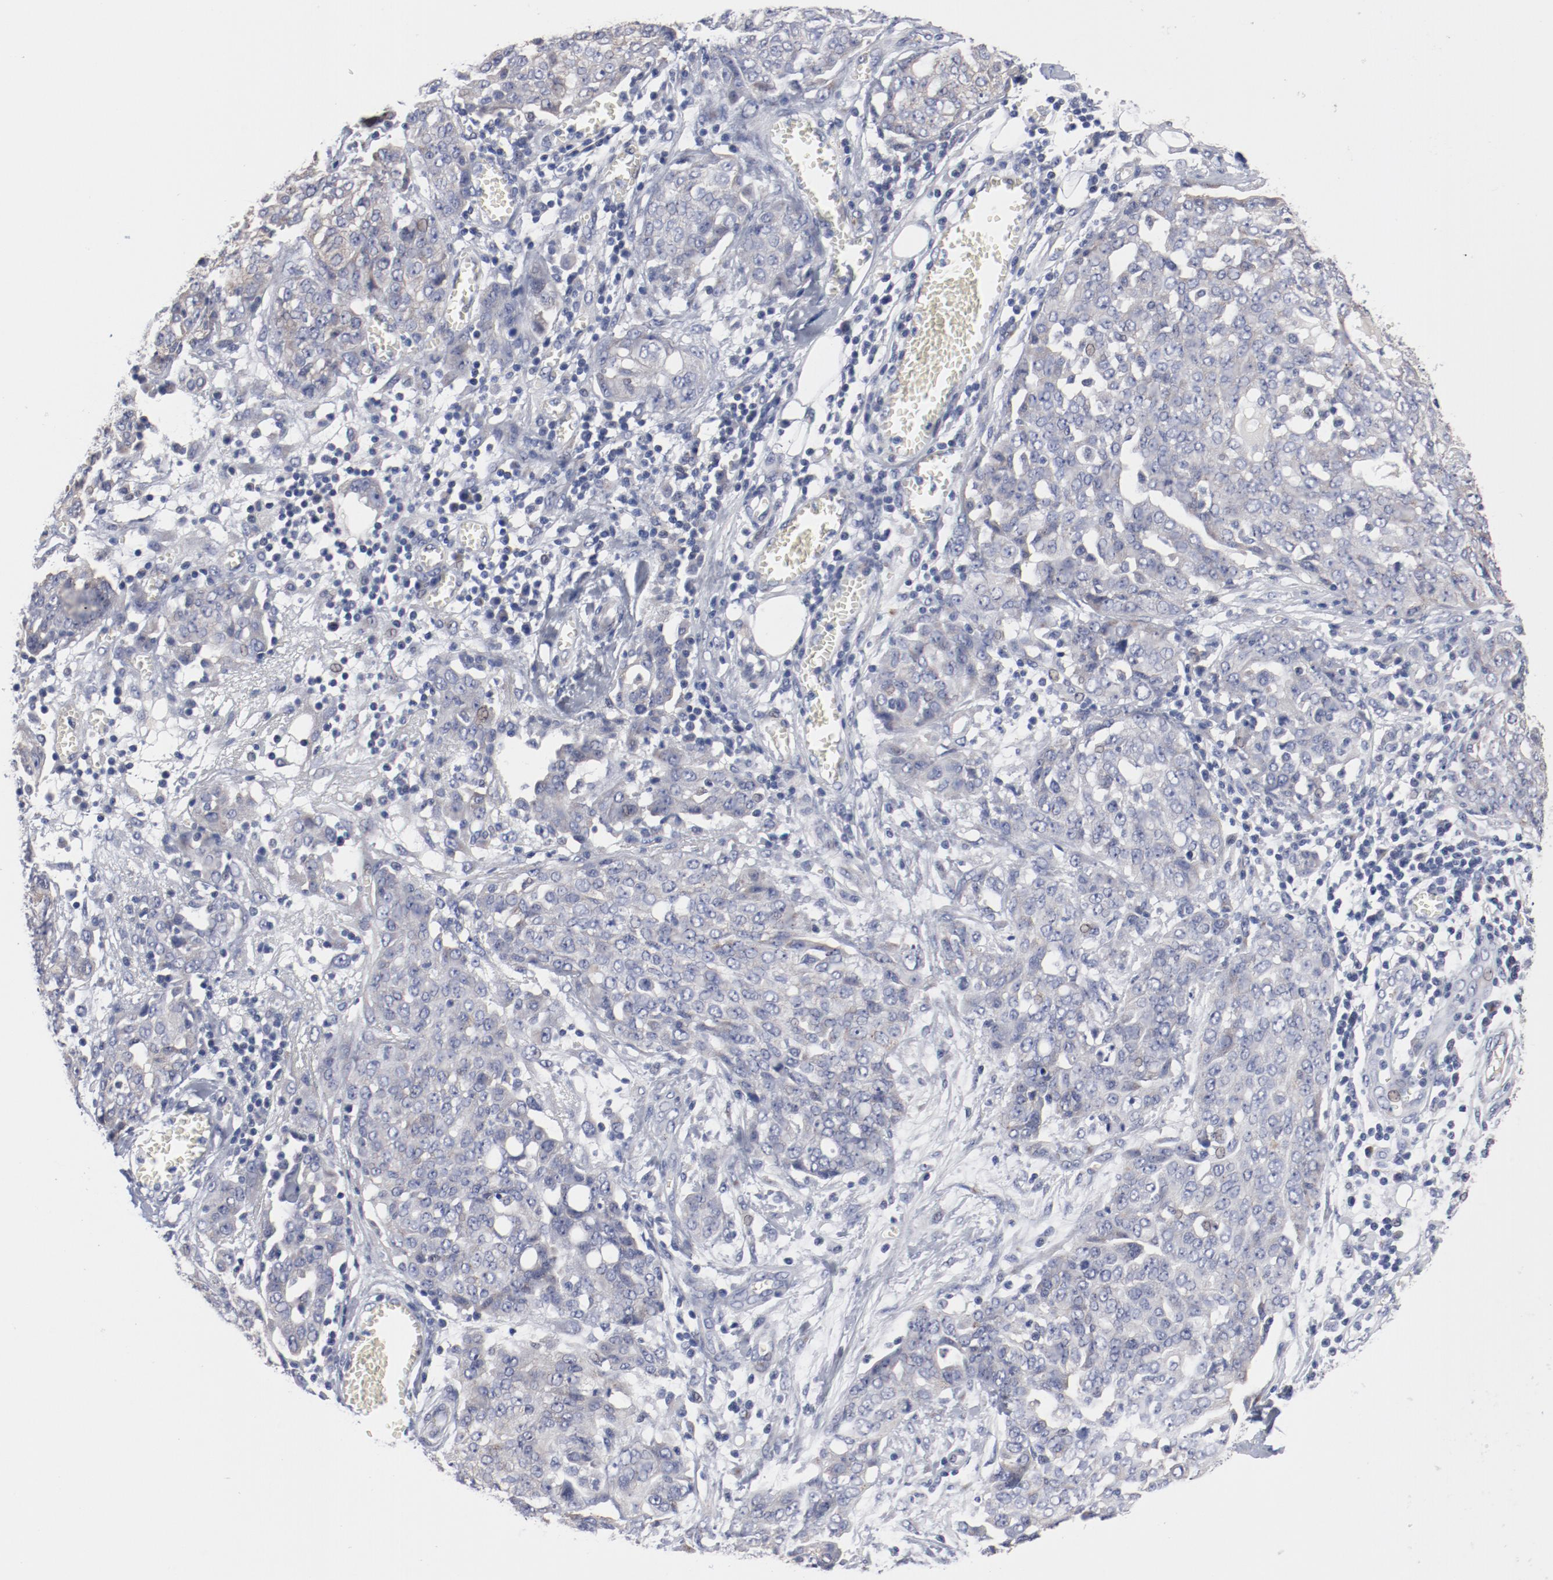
{"staining": {"intensity": "negative", "quantity": "none", "location": "none"}, "tissue": "ovarian cancer", "cell_type": "Tumor cells", "image_type": "cancer", "snomed": [{"axis": "morphology", "description": "Cystadenocarcinoma, serous, NOS"}, {"axis": "topography", "description": "Soft tissue"}, {"axis": "topography", "description": "Ovary"}], "caption": "Human ovarian serous cystadenocarcinoma stained for a protein using immunohistochemistry demonstrates no staining in tumor cells.", "gene": "GPR143", "patient": {"sex": "female", "age": 57}}